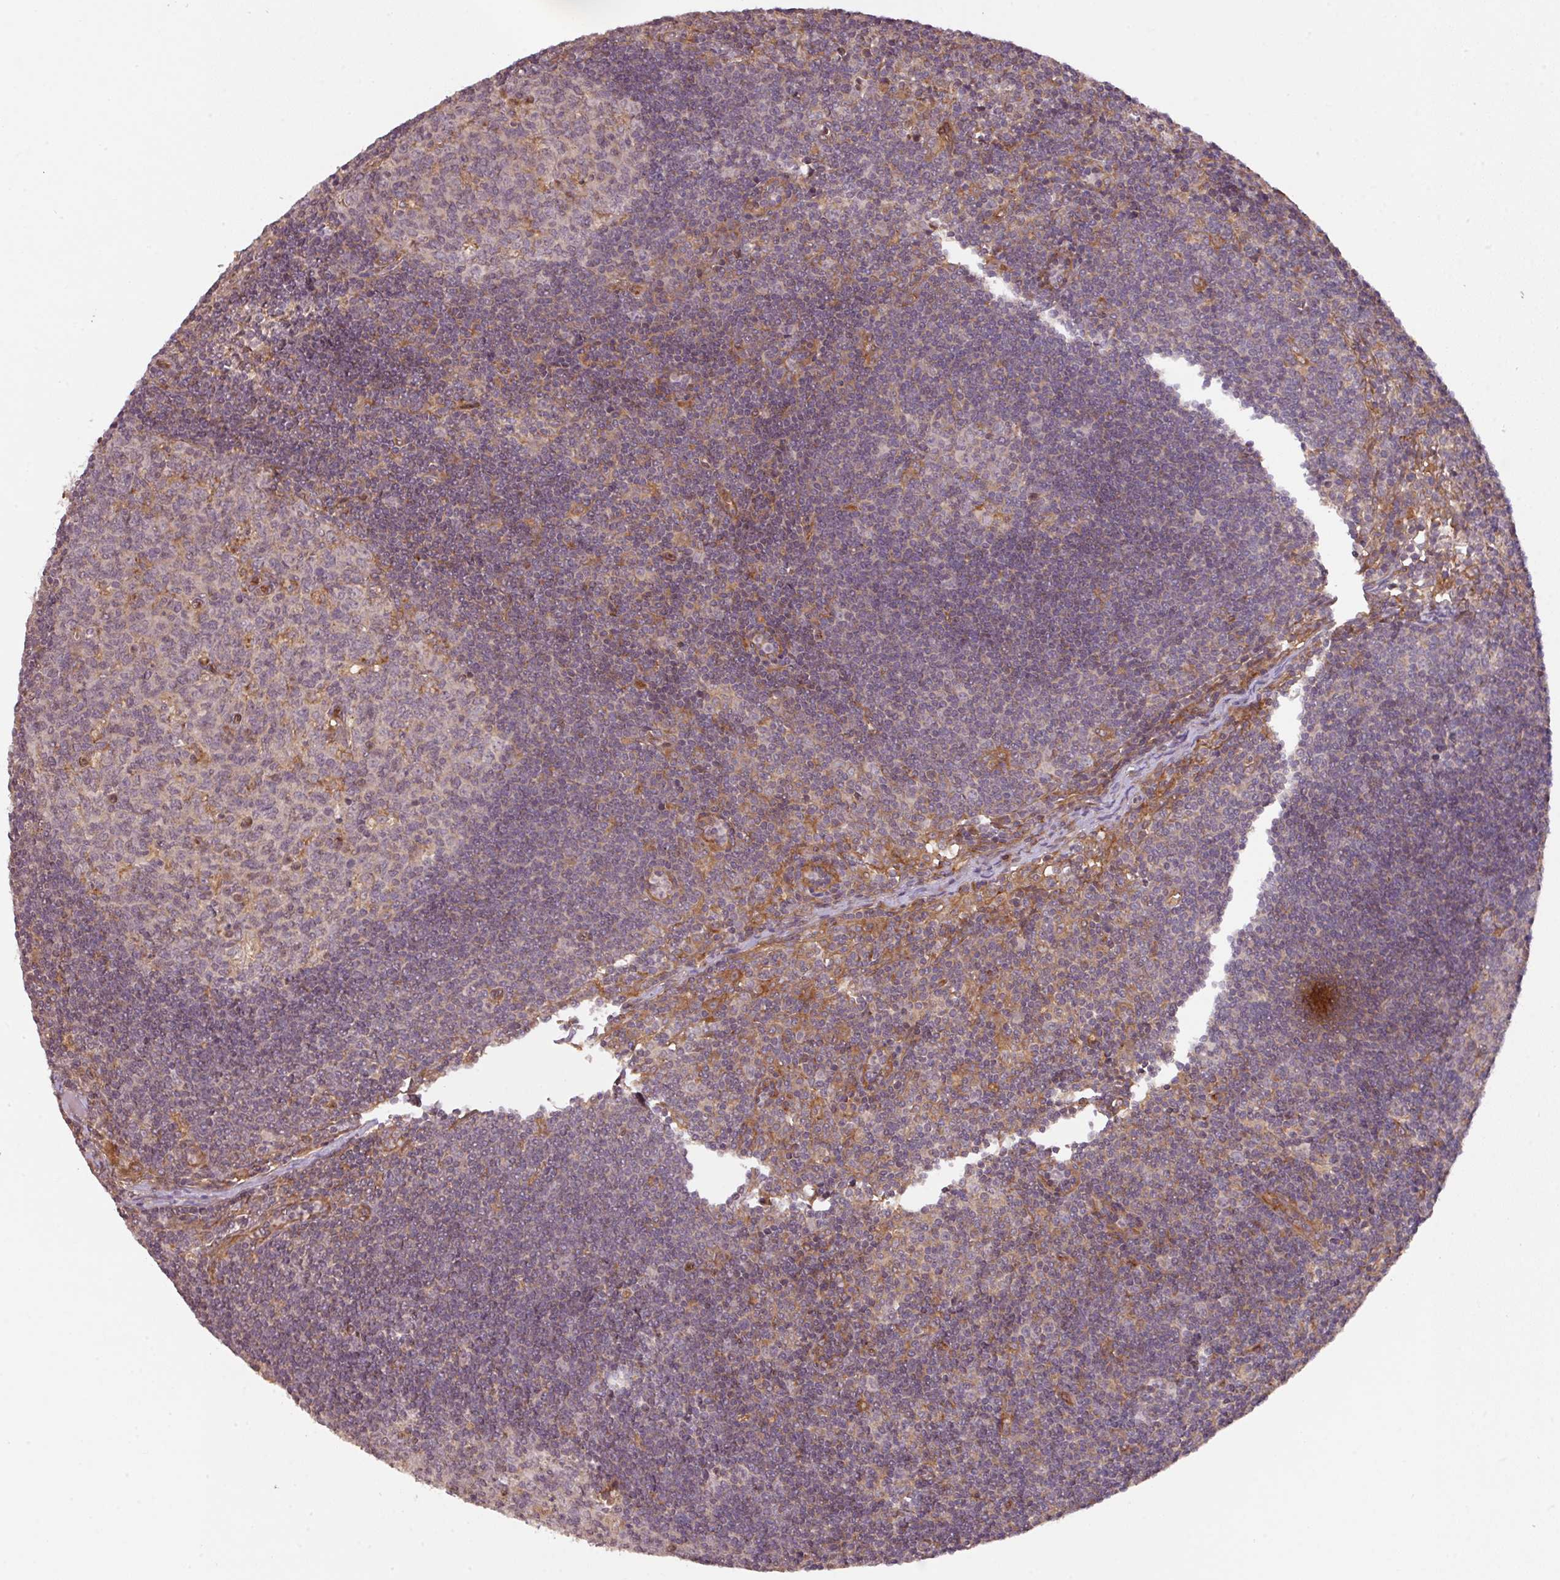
{"staining": {"intensity": "moderate", "quantity": "<25%", "location": "cytoplasmic/membranous"}, "tissue": "lymph node", "cell_type": "Germinal center cells", "image_type": "normal", "snomed": [{"axis": "morphology", "description": "Normal tissue, NOS"}, {"axis": "topography", "description": "Lymph node"}], "caption": "Immunohistochemistry micrograph of unremarkable lymph node: human lymph node stained using immunohistochemistry demonstrates low levels of moderate protein expression localized specifically in the cytoplasmic/membranous of germinal center cells, appearing as a cytoplasmic/membranous brown color.", "gene": "CYFIP2", "patient": {"sex": "female", "age": 29}}